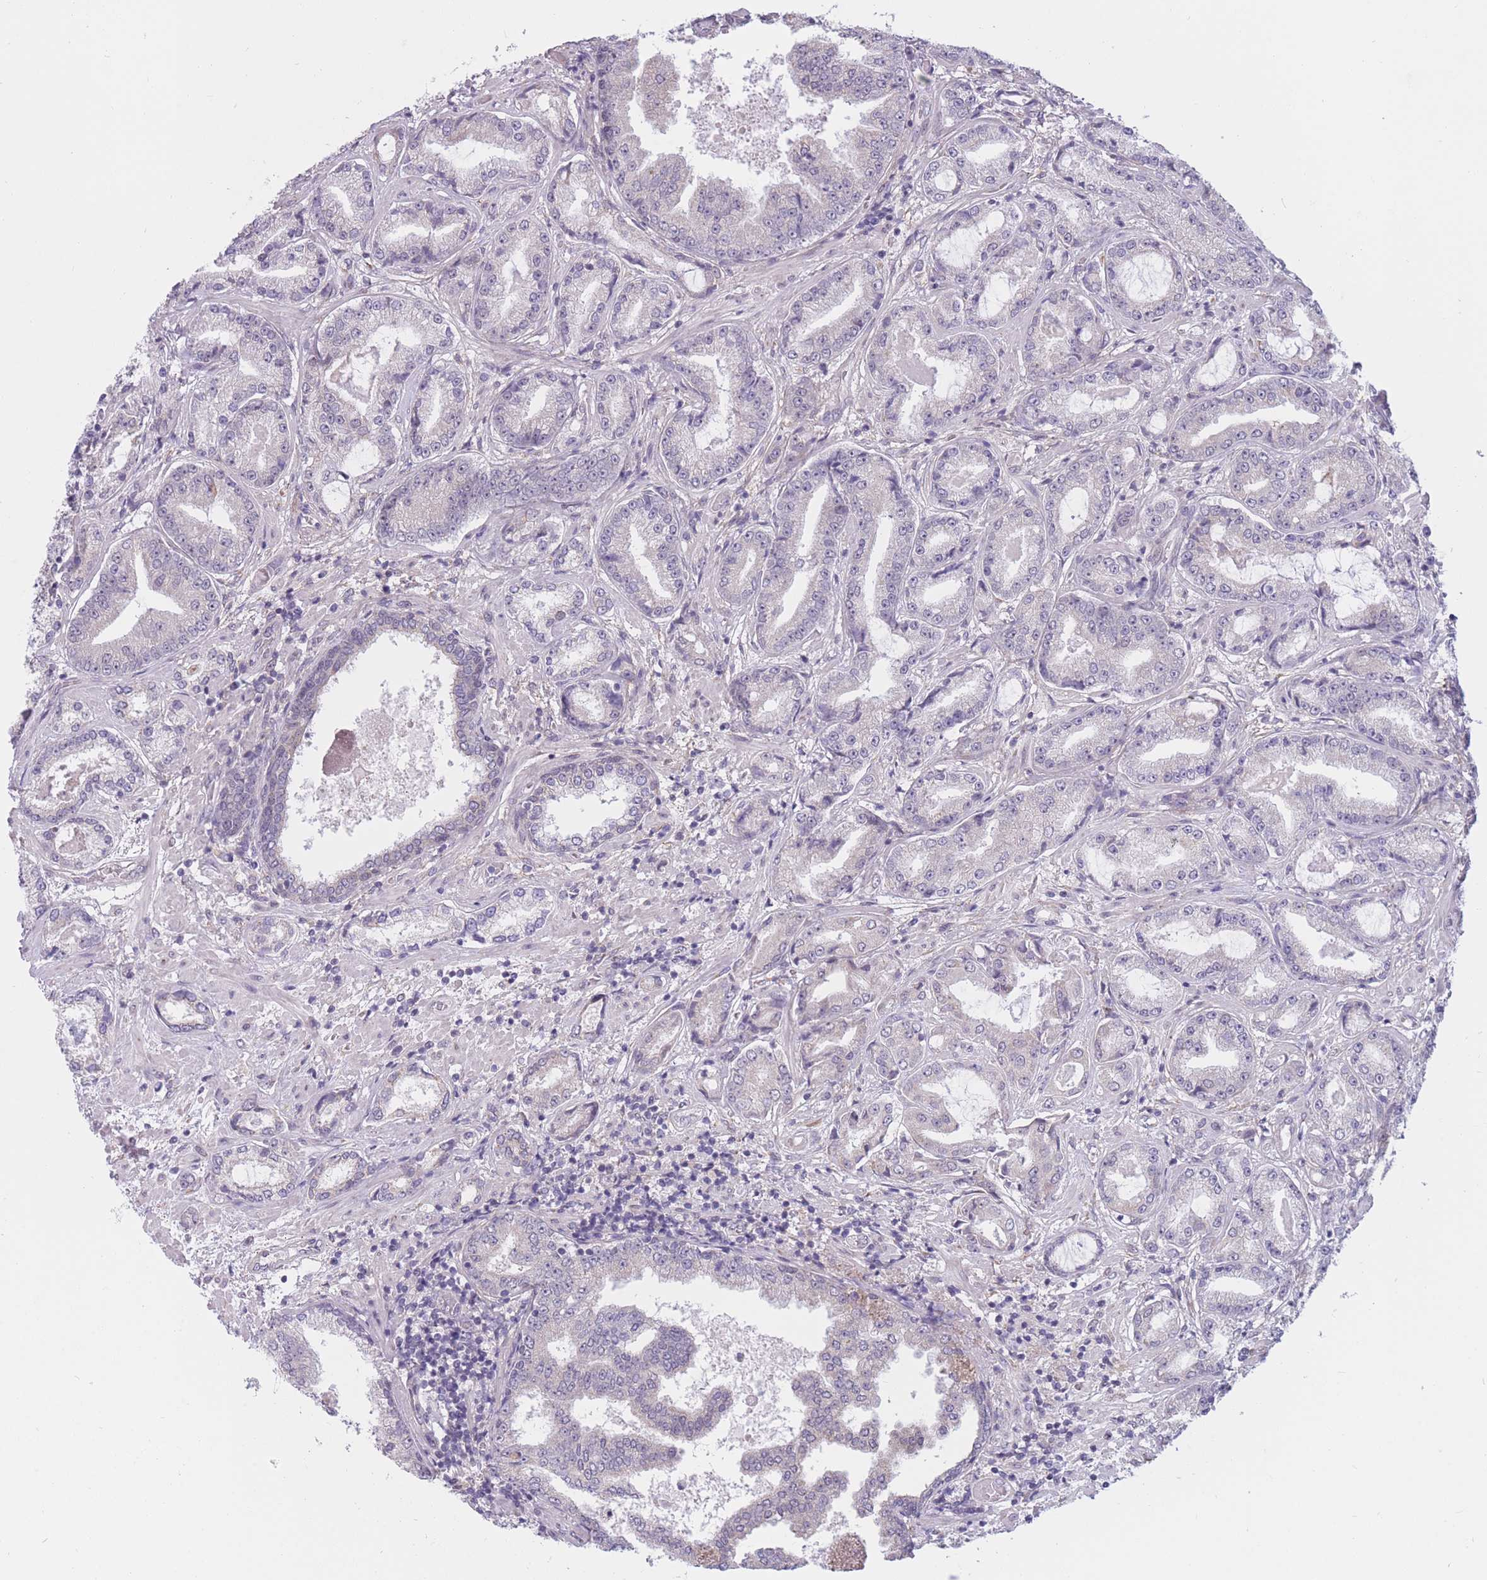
{"staining": {"intensity": "negative", "quantity": "none", "location": "none"}, "tissue": "prostate cancer", "cell_type": "Tumor cells", "image_type": "cancer", "snomed": [{"axis": "morphology", "description": "Adenocarcinoma, High grade"}, {"axis": "topography", "description": "Prostate"}], "caption": "This image is of adenocarcinoma (high-grade) (prostate) stained with IHC to label a protein in brown with the nuclei are counter-stained blue. There is no expression in tumor cells.", "gene": "COL27A1", "patient": {"sex": "male", "age": 68}}